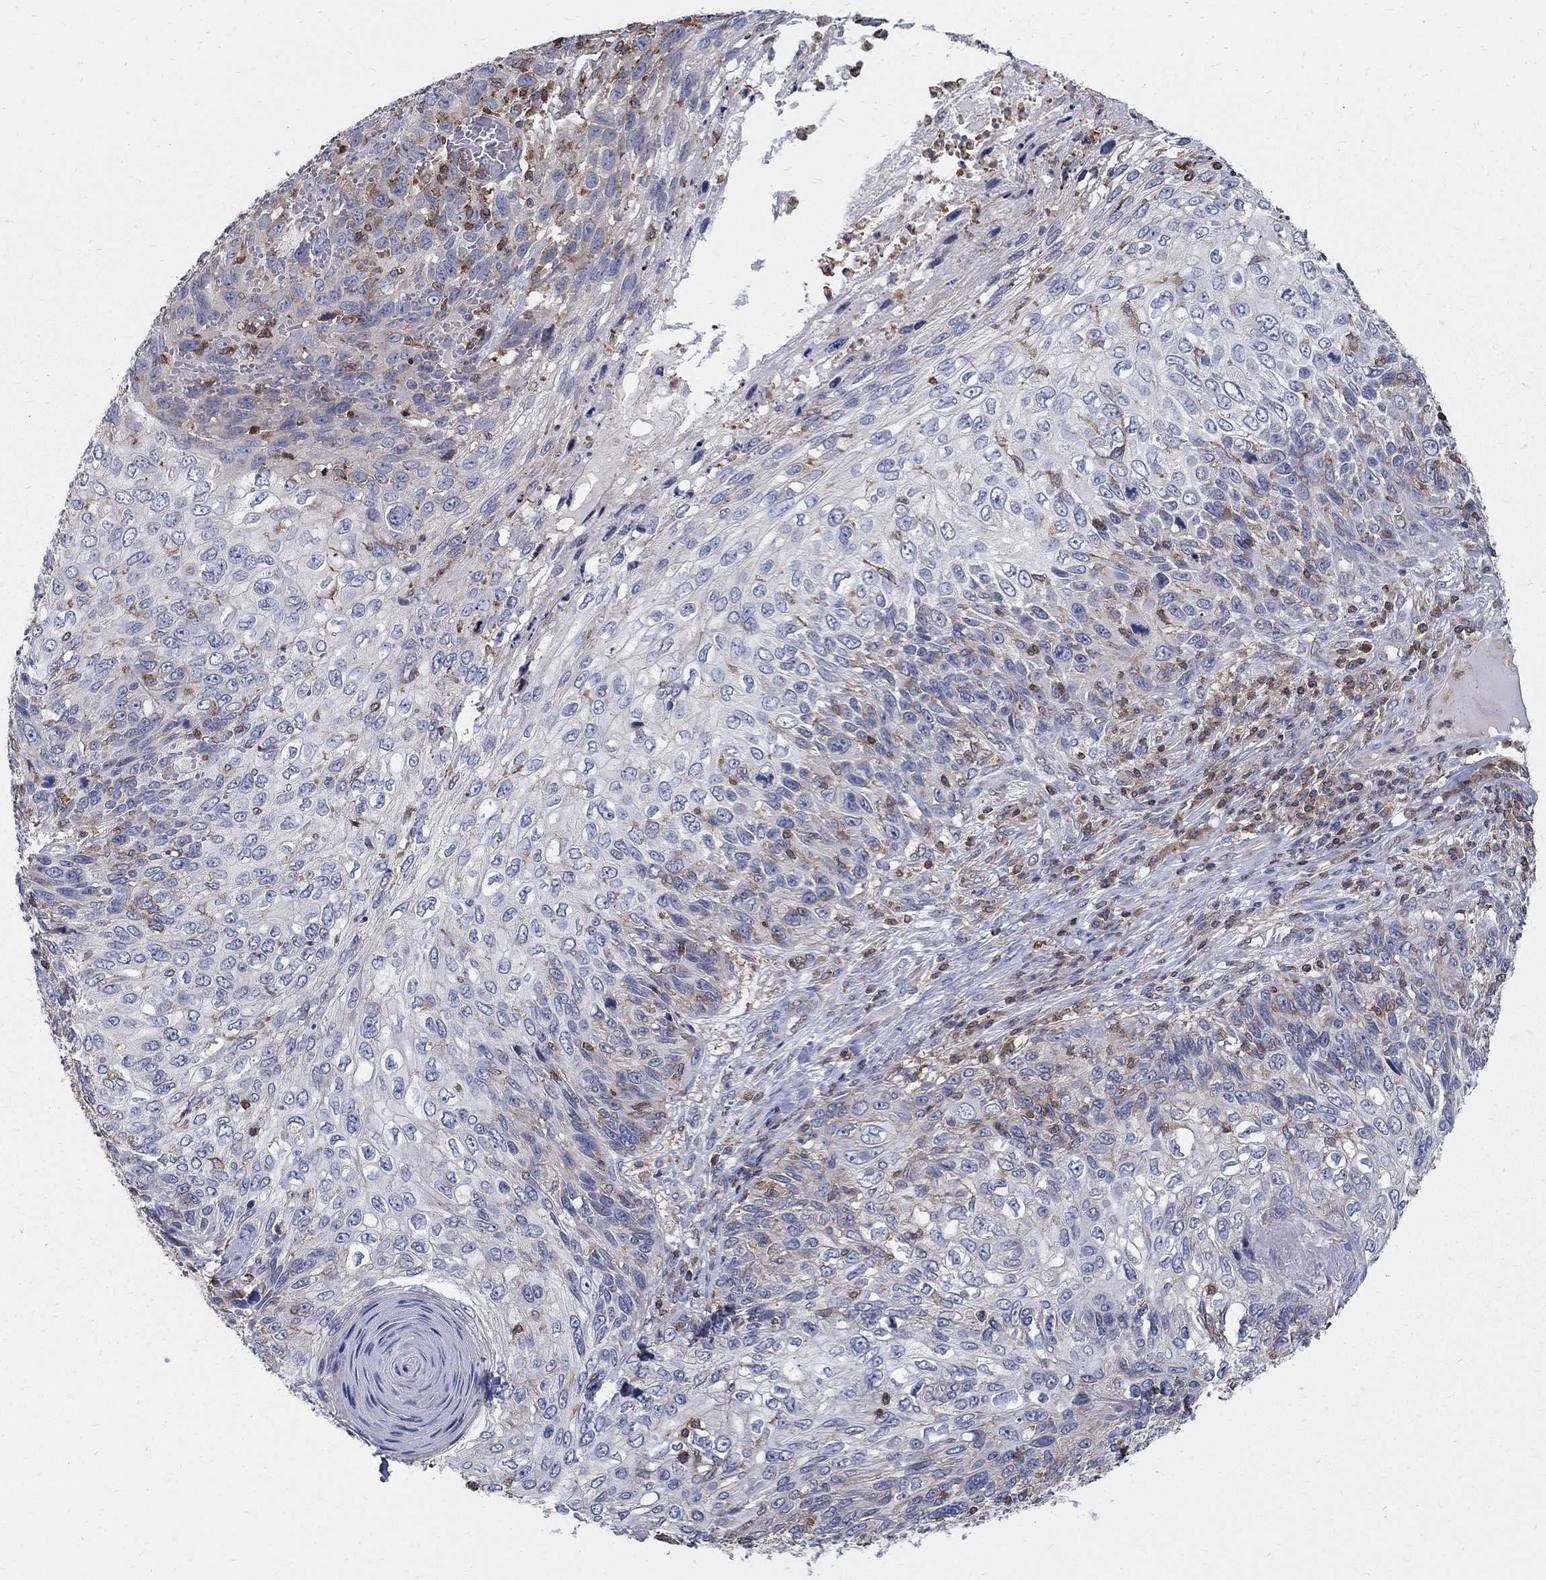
{"staining": {"intensity": "negative", "quantity": "none", "location": "none"}, "tissue": "skin cancer", "cell_type": "Tumor cells", "image_type": "cancer", "snomed": [{"axis": "morphology", "description": "Squamous cell carcinoma, NOS"}, {"axis": "topography", "description": "Skin"}], "caption": "Immunohistochemistry (IHC) photomicrograph of neoplastic tissue: human skin cancer stained with DAB exhibits no significant protein expression in tumor cells.", "gene": "AGAP2", "patient": {"sex": "male", "age": 92}}